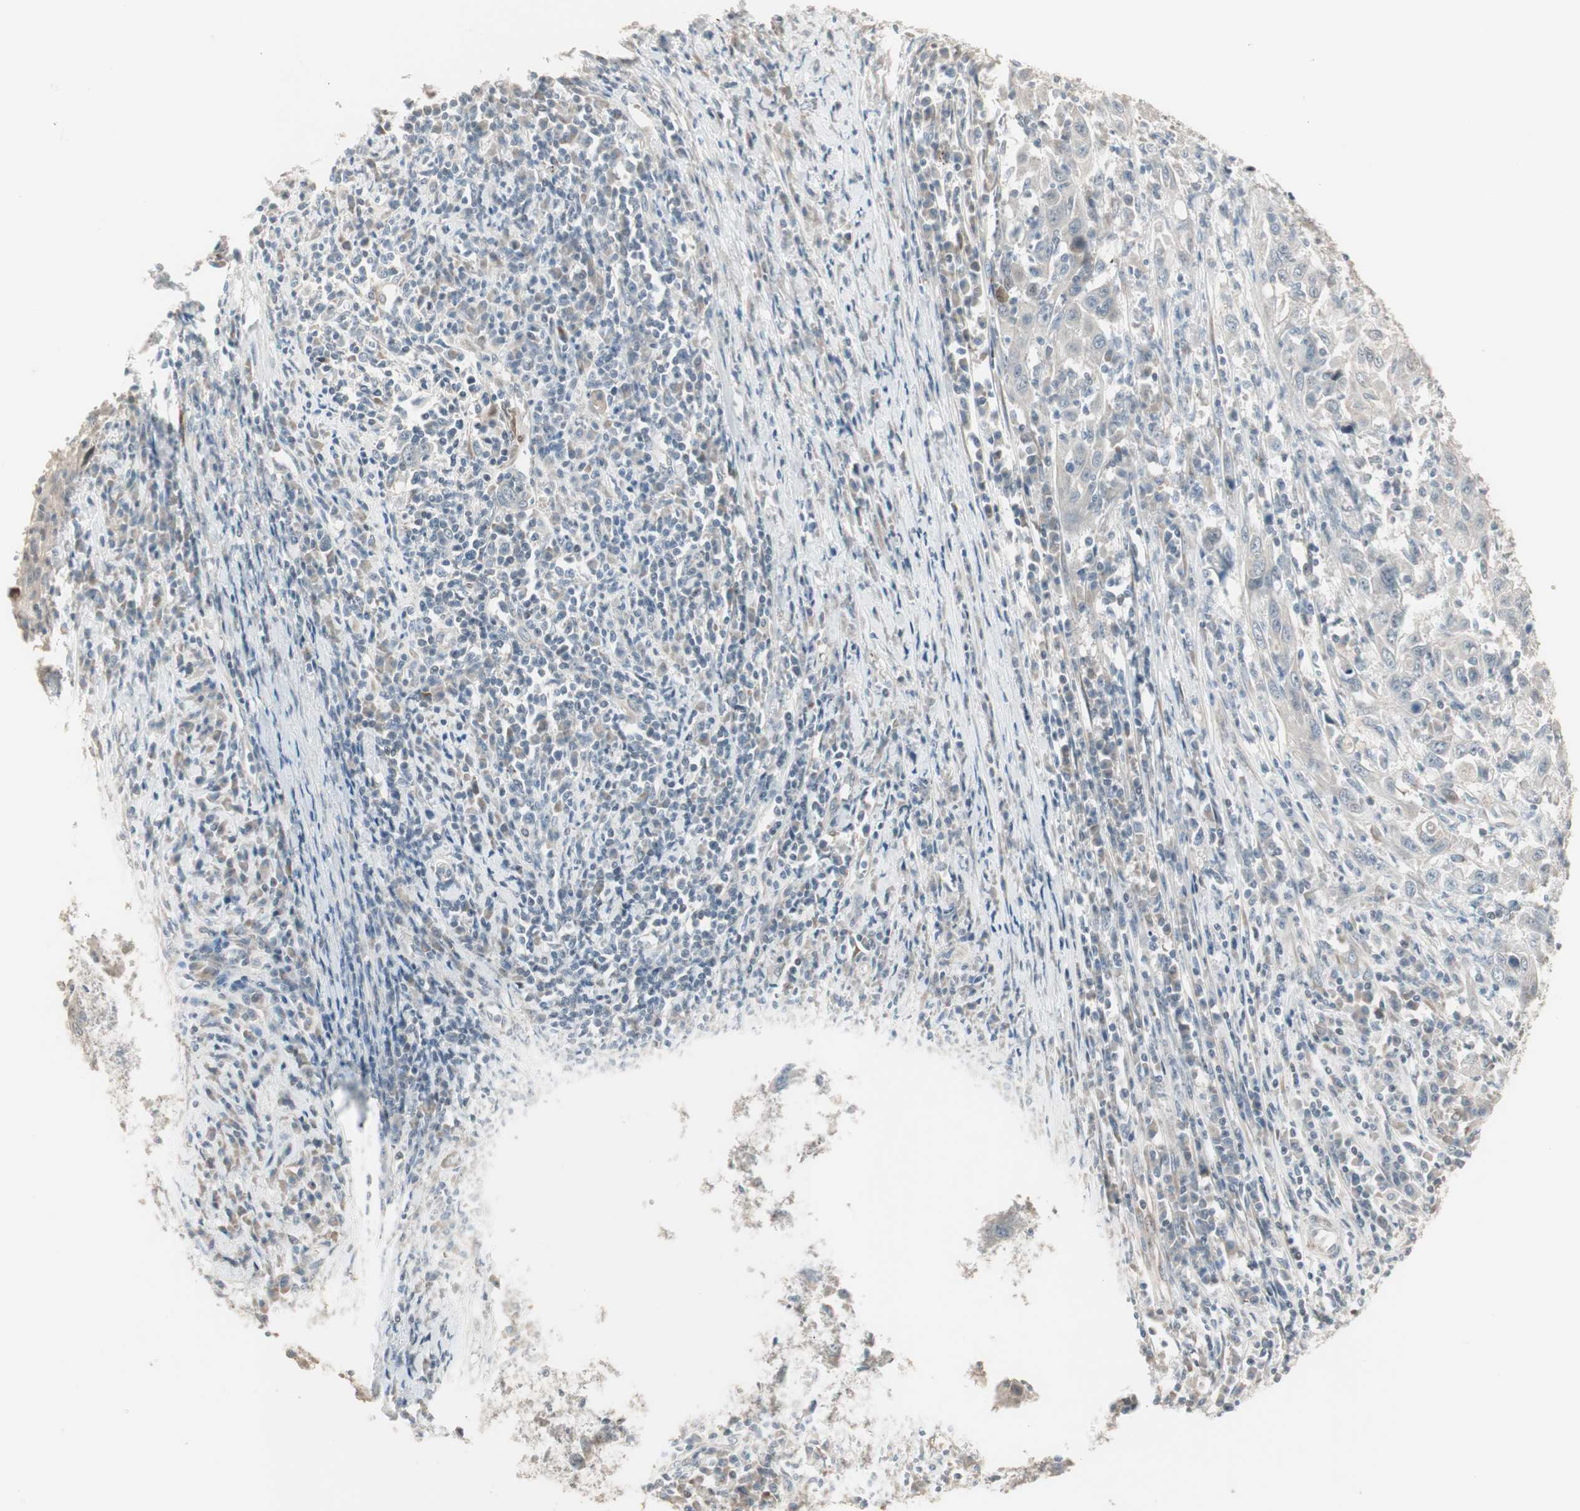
{"staining": {"intensity": "weak", "quantity": "25%-75%", "location": "cytoplasmic/membranous"}, "tissue": "cervical cancer", "cell_type": "Tumor cells", "image_type": "cancer", "snomed": [{"axis": "morphology", "description": "Squamous cell carcinoma, NOS"}, {"axis": "topography", "description": "Cervix"}], "caption": "DAB (3,3'-diaminobenzidine) immunohistochemical staining of cervical squamous cell carcinoma reveals weak cytoplasmic/membranous protein staining in approximately 25%-75% of tumor cells. The staining was performed using DAB to visualize the protein expression in brown, while the nuclei were stained in blue with hematoxylin (Magnification: 20x).", "gene": "PDZK1", "patient": {"sex": "female", "age": 46}}